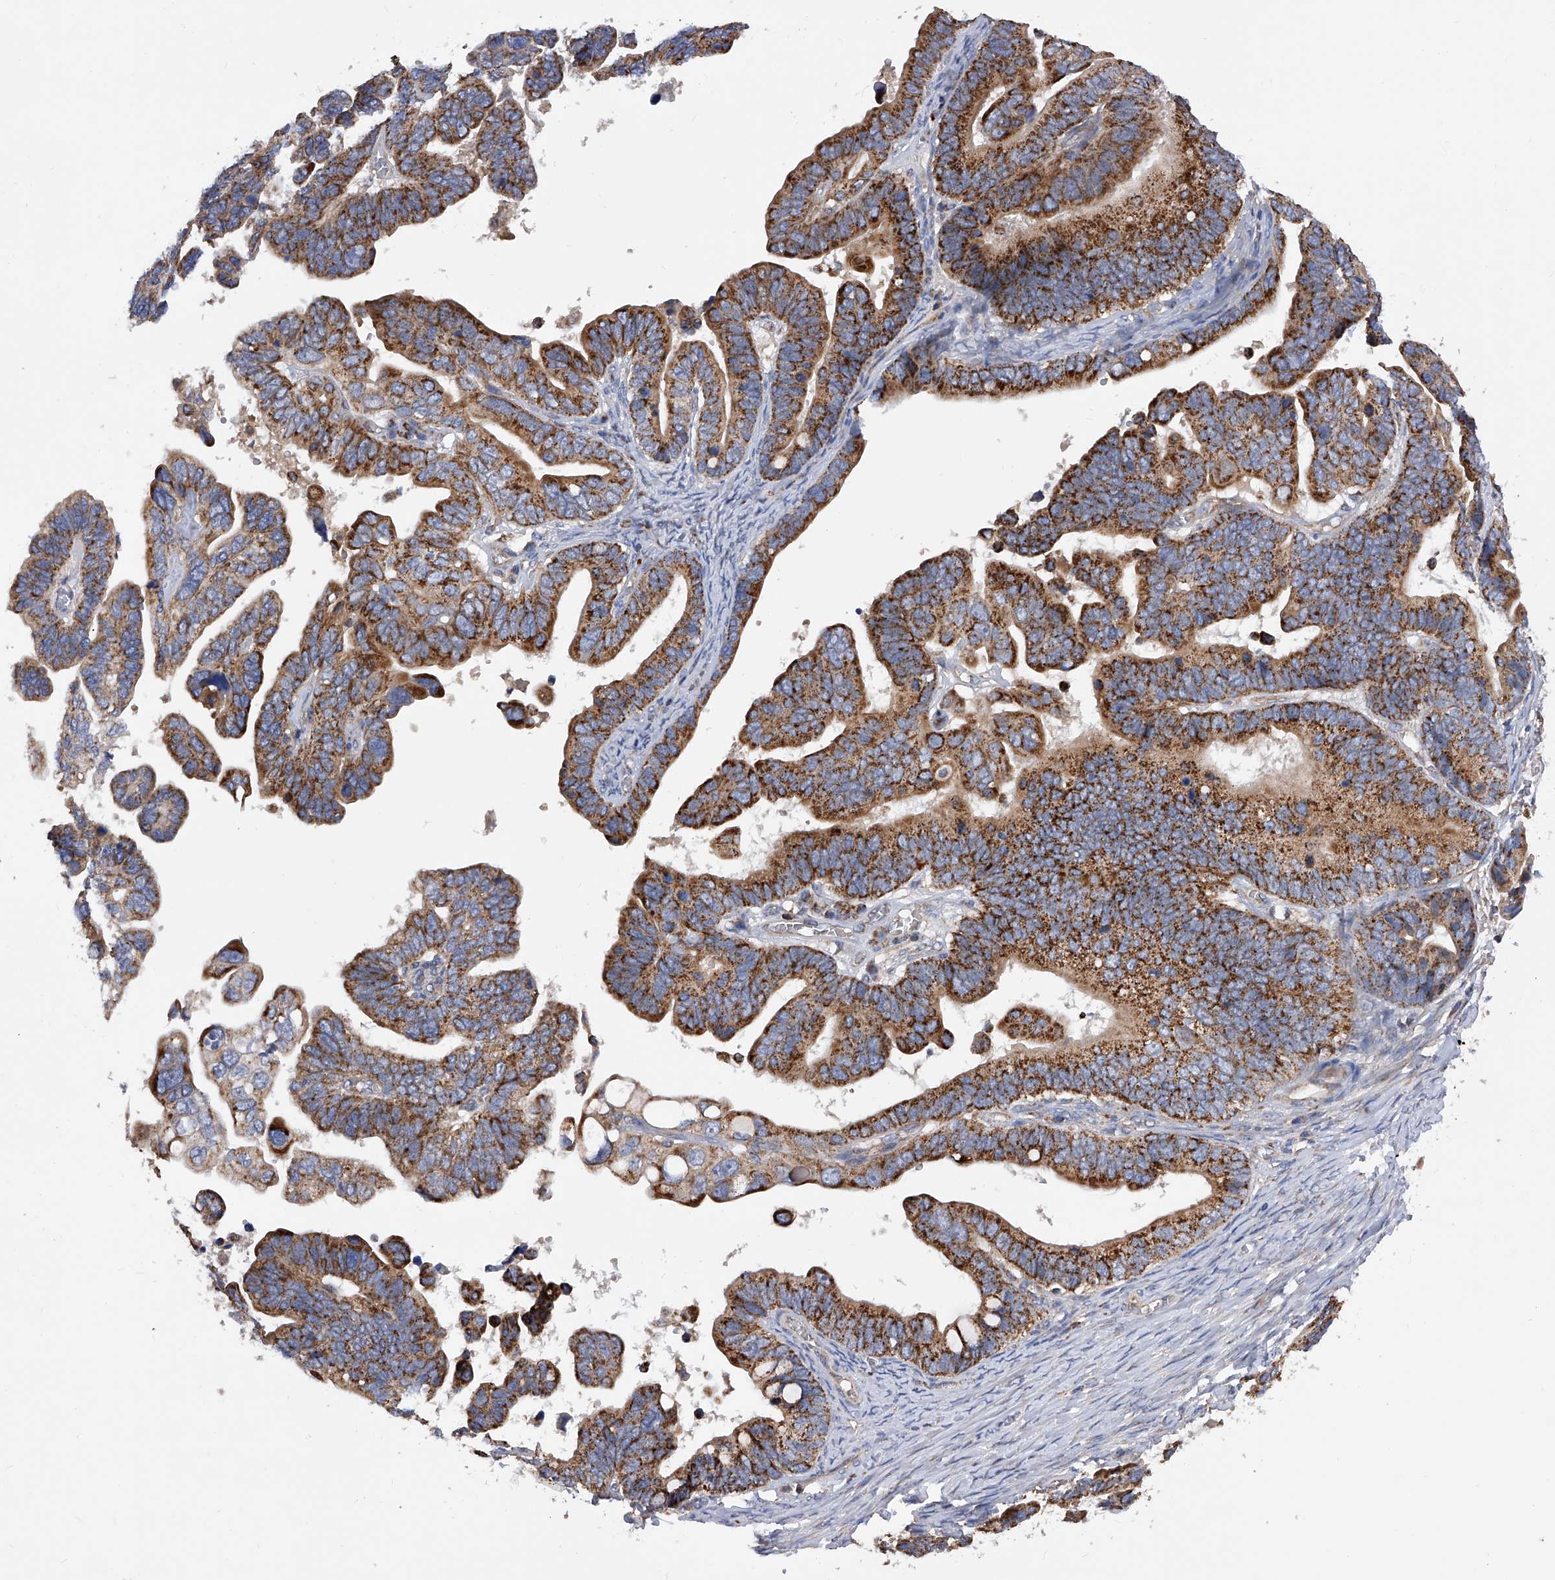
{"staining": {"intensity": "strong", "quantity": ">75%", "location": "cytoplasmic/membranous"}, "tissue": "ovarian cancer", "cell_type": "Tumor cells", "image_type": "cancer", "snomed": [{"axis": "morphology", "description": "Cystadenocarcinoma, serous, NOS"}, {"axis": "topography", "description": "Ovary"}], "caption": "An image showing strong cytoplasmic/membranous staining in approximately >75% of tumor cells in serous cystadenocarcinoma (ovarian), as visualized by brown immunohistochemical staining.", "gene": "PDSS2", "patient": {"sex": "female", "age": 56}}